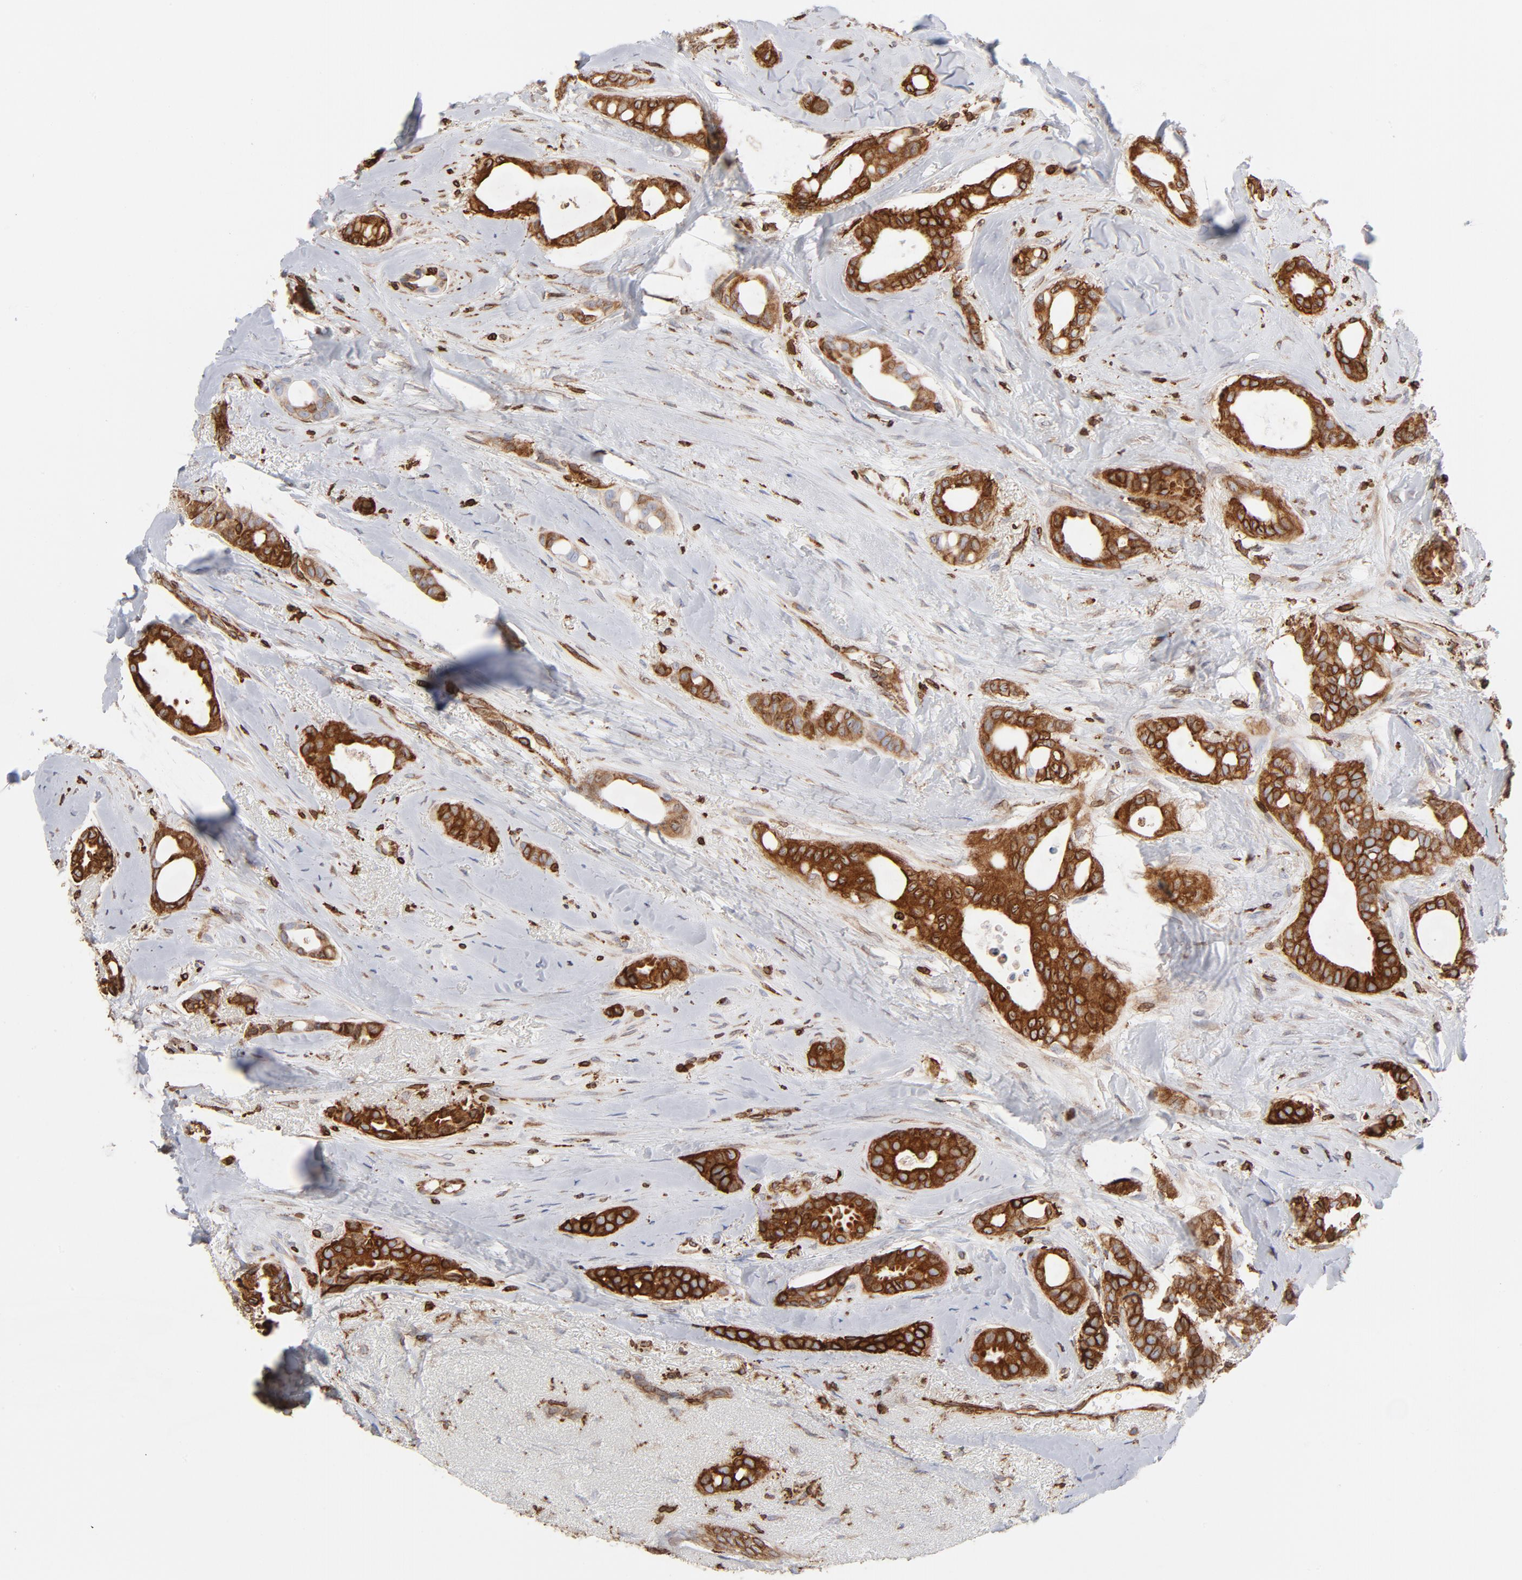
{"staining": {"intensity": "strong", "quantity": ">75%", "location": "cytoplasmic/membranous"}, "tissue": "breast cancer", "cell_type": "Tumor cells", "image_type": "cancer", "snomed": [{"axis": "morphology", "description": "Duct carcinoma"}, {"axis": "topography", "description": "Breast"}], "caption": "There is high levels of strong cytoplasmic/membranous positivity in tumor cells of breast cancer (invasive ductal carcinoma), as demonstrated by immunohistochemical staining (brown color).", "gene": "CANX", "patient": {"sex": "female", "age": 54}}